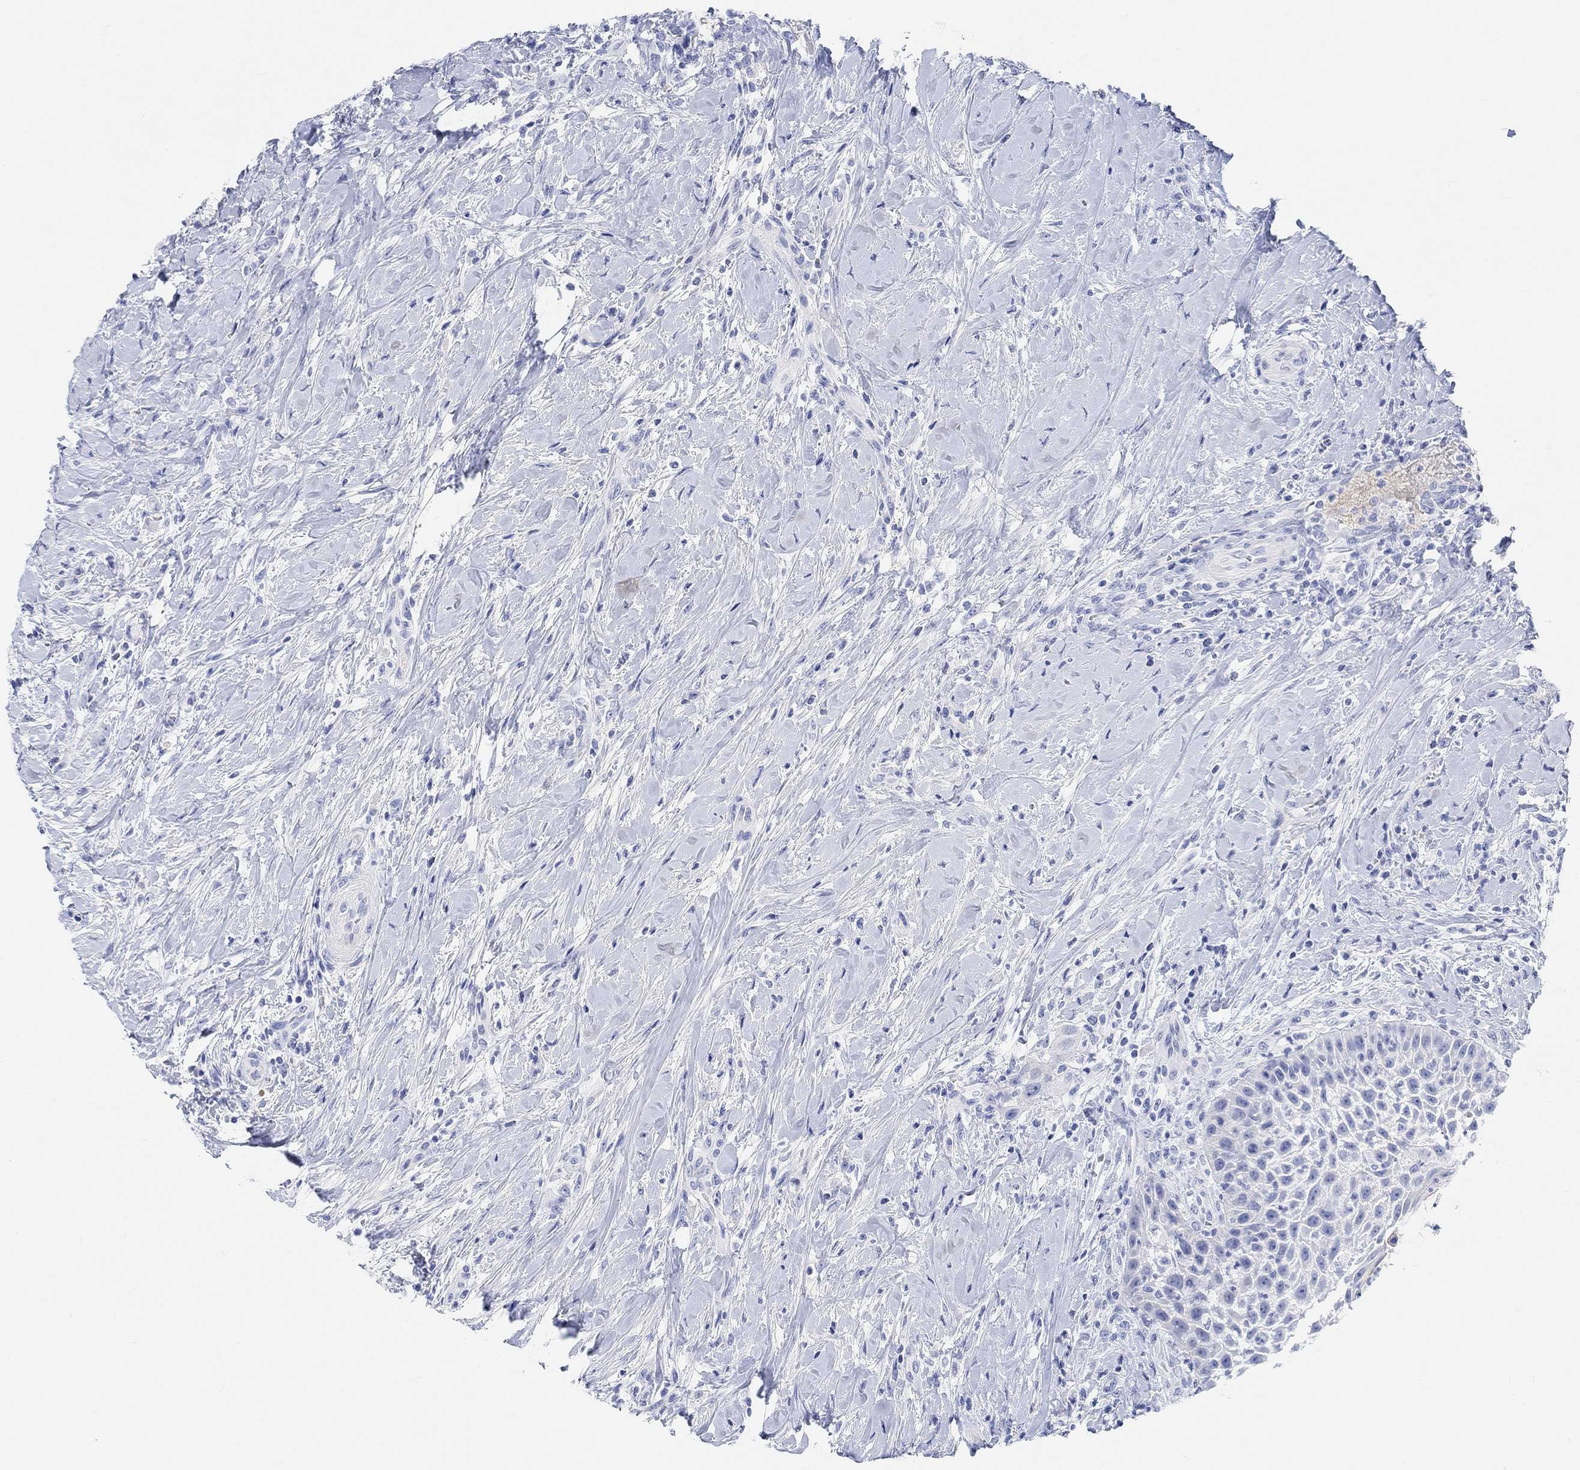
{"staining": {"intensity": "negative", "quantity": "none", "location": "none"}, "tissue": "head and neck cancer", "cell_type": "Tumor cells", "image_type": "cancer", "snomed": [{"axis": "morphology", "description": "Squamous cell carcinoma, NOS"}, {"axis": "topography", "description": "Head-Neck"}], "caption": "There is no significant positivity in tumor cells of head and neck cancer.", "gene": "XIRP2", "patient": {"sex": "male", "age": 69}}